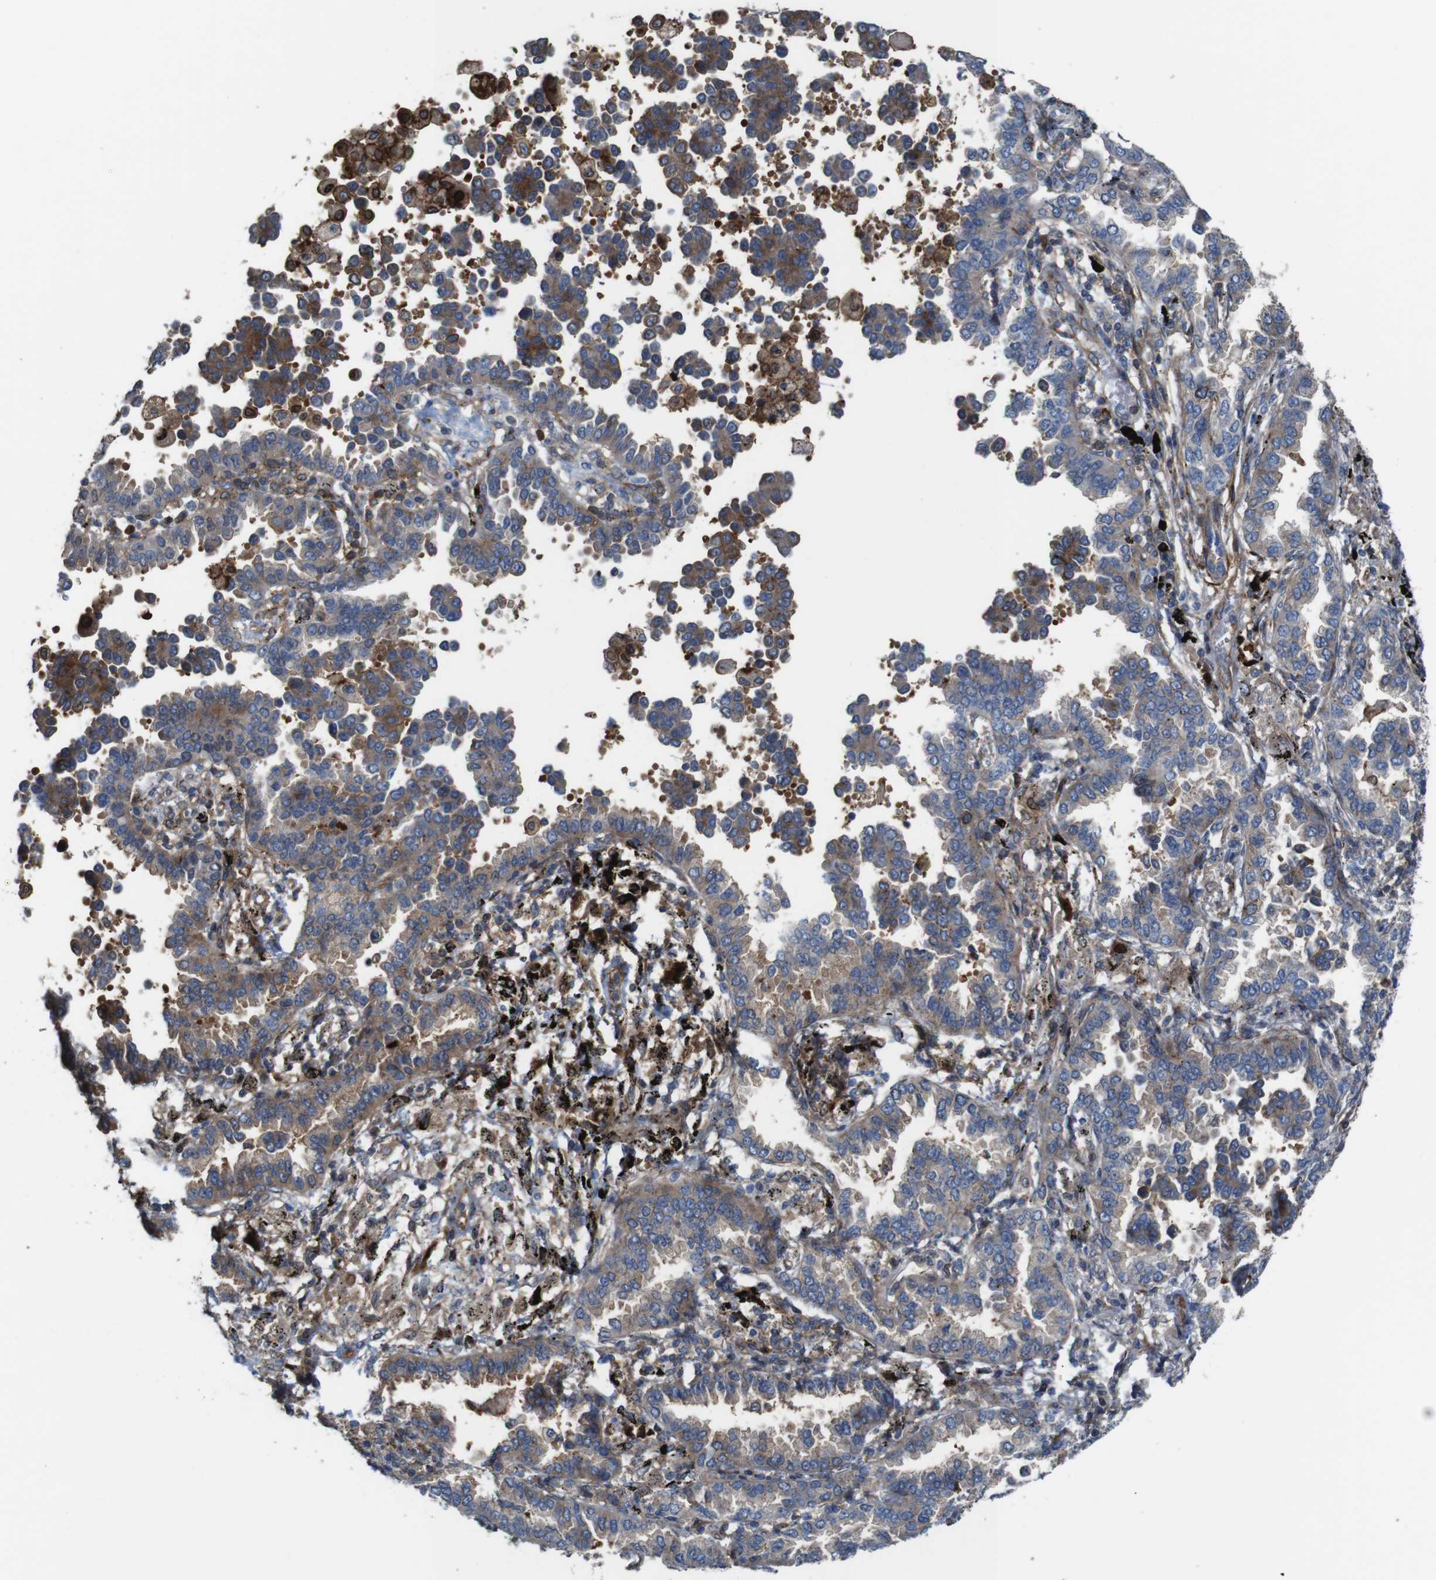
{"staining": {"intensity": "moderate", "quantity": ">75%", "location": "cytoplasmic/membranous"}, "tissue": "lung cancer", "cell_type": "Tumor cells", "image_type": "cancer", "snomed": [{"axis": "morphology", "description": "Normal tissue, NOS"}, {"axis": "morphology", "description": "Adenocarcinoma, NOS"}, {"axis": "topography", "description": "Lung"}], "caption": "About >75% of tumor cells in human lung cancer reveal moderate cytoplasmic/membranous protein expression as visualized by brown immunohistochemical staining.", "gene": "PCOLCE2", "patient": {"sex": "male", "age": 59}}